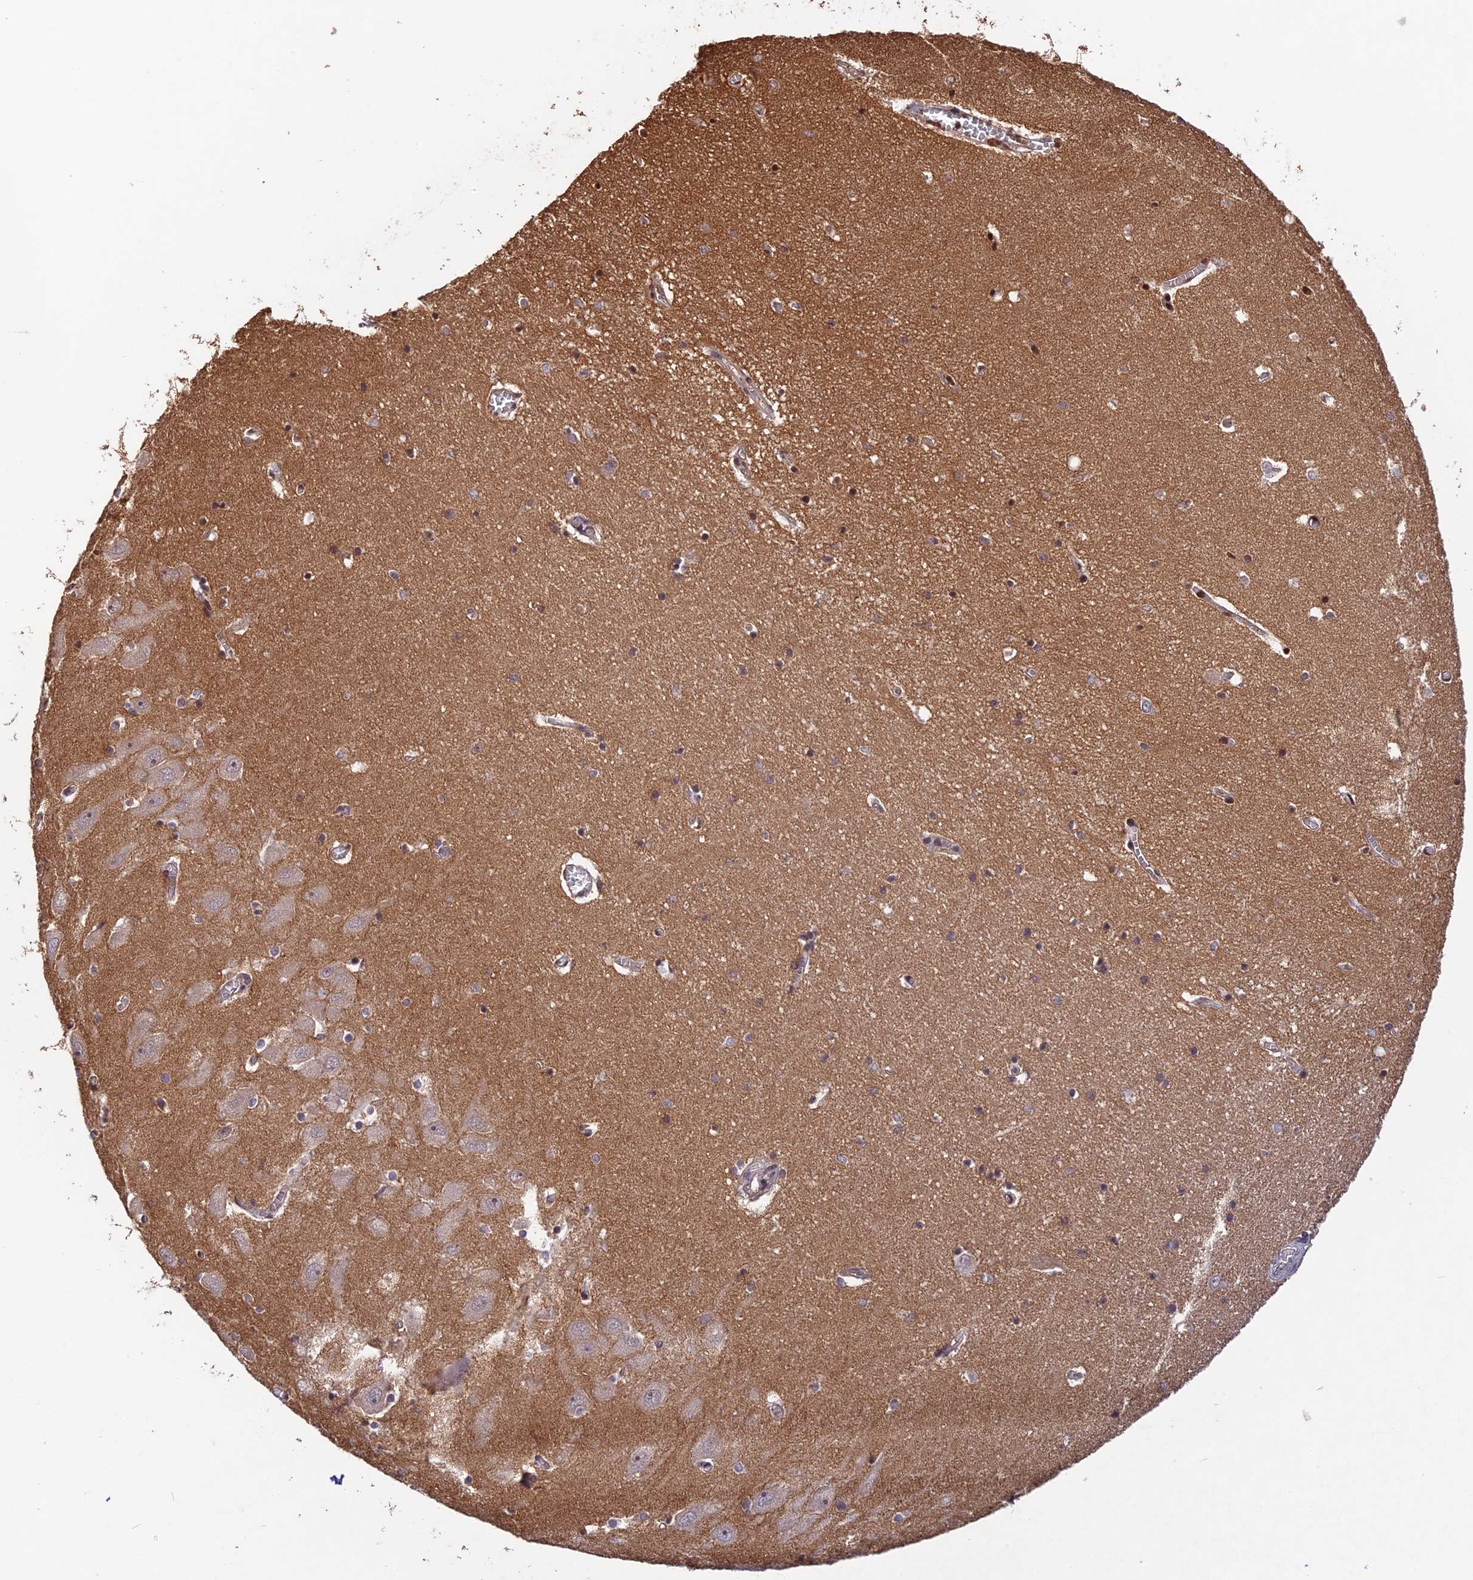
{"staining": {"intensity": "moderate", "quantity": "25%-75%", "location": "nuclear"}, "tissue": "hippocampus", "cell_type": "Glial cells", "image_type": "normal", "snomed": [{"axis": "morphology", "description": "Normal tissue, NOS"}, {"axis": "topography", "description": "Hippocampus"}], "caption": "Immunohistochemical staining of benign human hippocampus reveals medium levels of moderate nuclear staining in approximately 25%-75% of glial cells. The staining was performed using DAB, with brown indicating positive protein expression. Nuclei are stained blue with hematoxylin.", "gene": "ZNF436", "patient": {"sex": "female", "age": 64}}